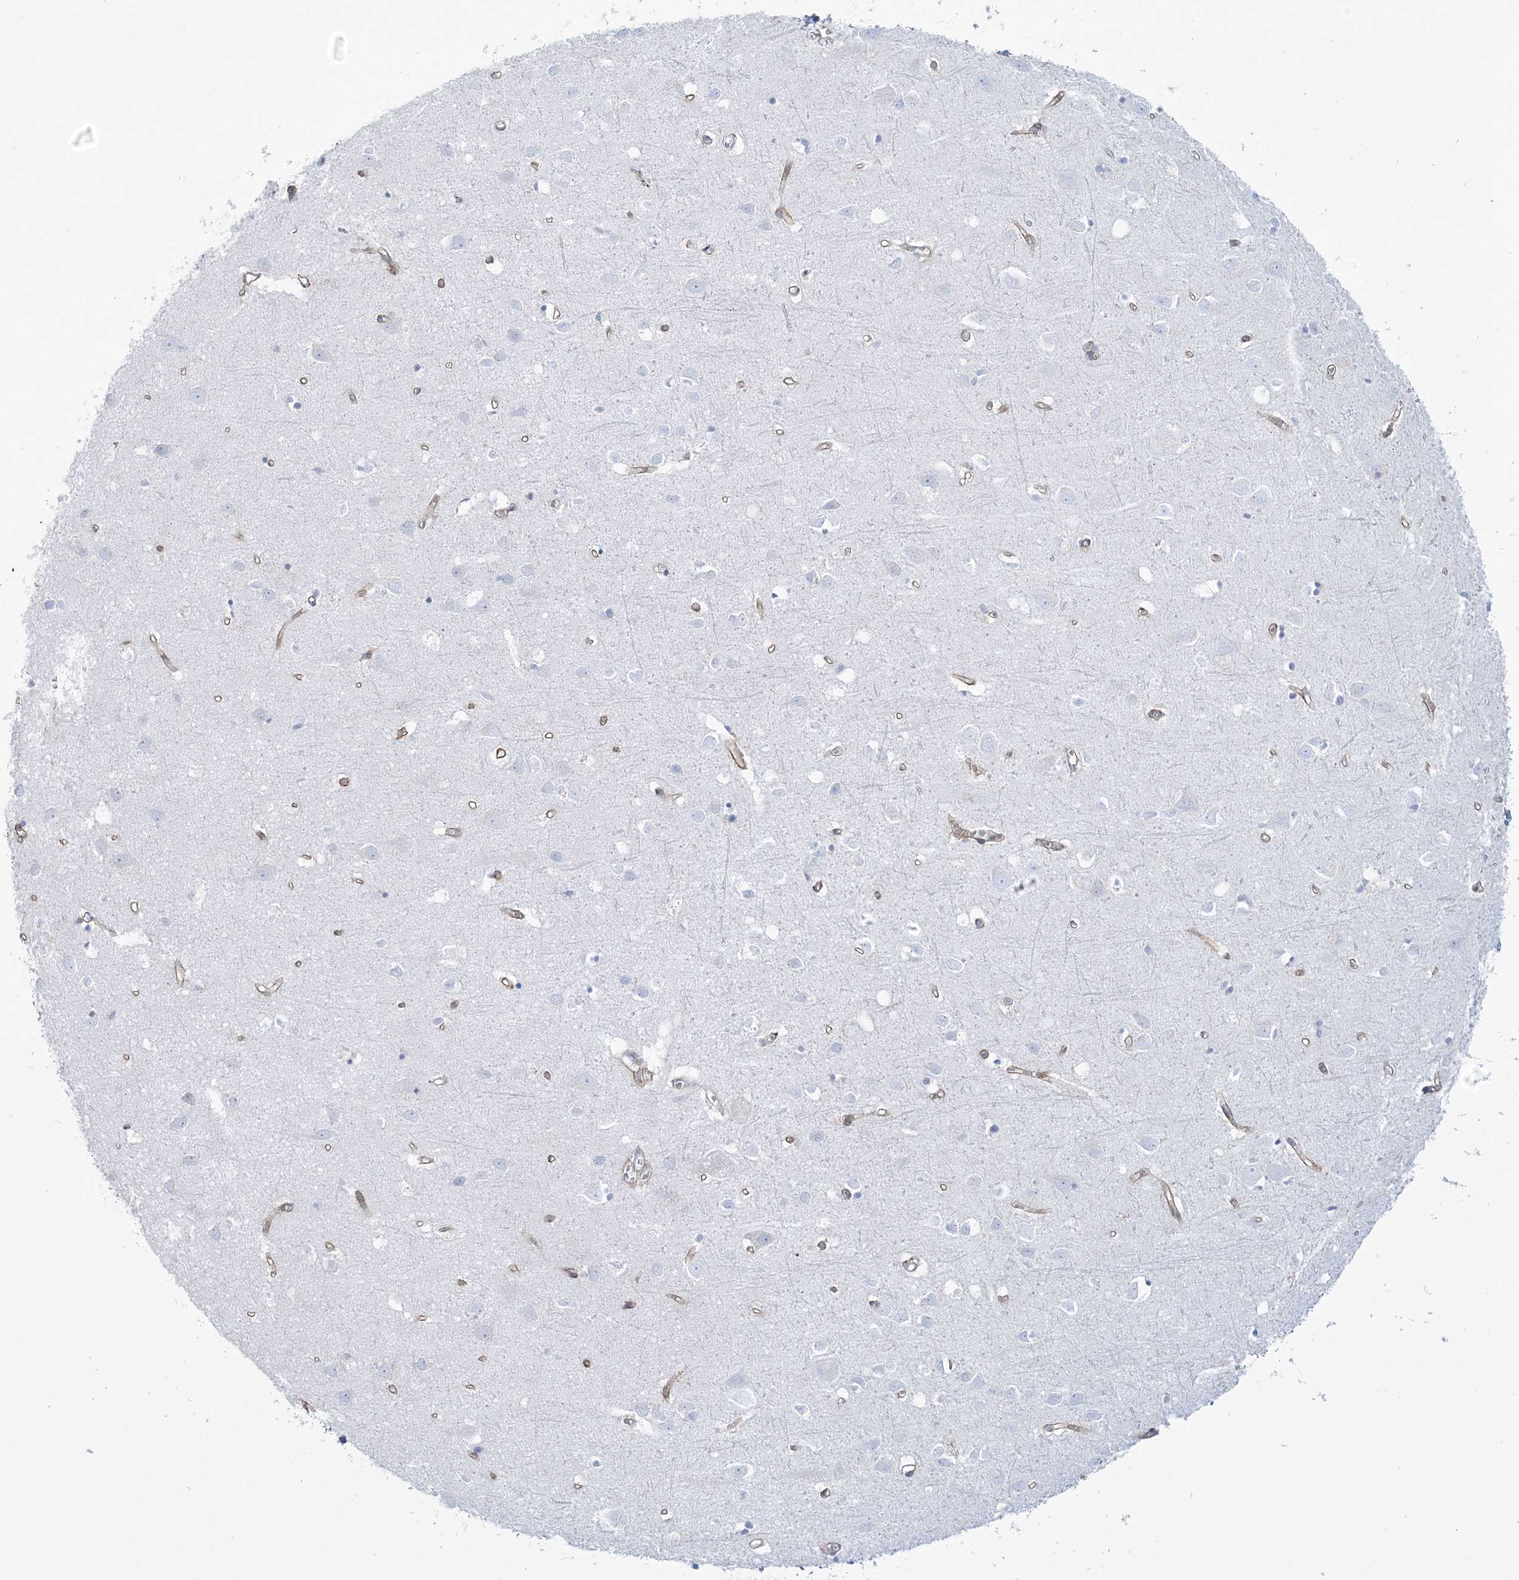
{"staining": {"intensity": "negative", "quantity": "none", "location": "none"}, "tissue": "cerebral cortex", "cell_type": "Endothelial cells", "image_type": "normal", "snomed": [{"axis": "morphology", "description": "Normal tissue, NOS"}, {"axis": "topography", "description": "Cerebral cortex"}], "caption": "A high-resolution photomicrograph shows immunohistochemistry staining of unremarkable cerebral cortex, which reveals no significant staining in endothelial cells.", "gene": "ADGB", "patient": {"sex": "female", "age": 64}}